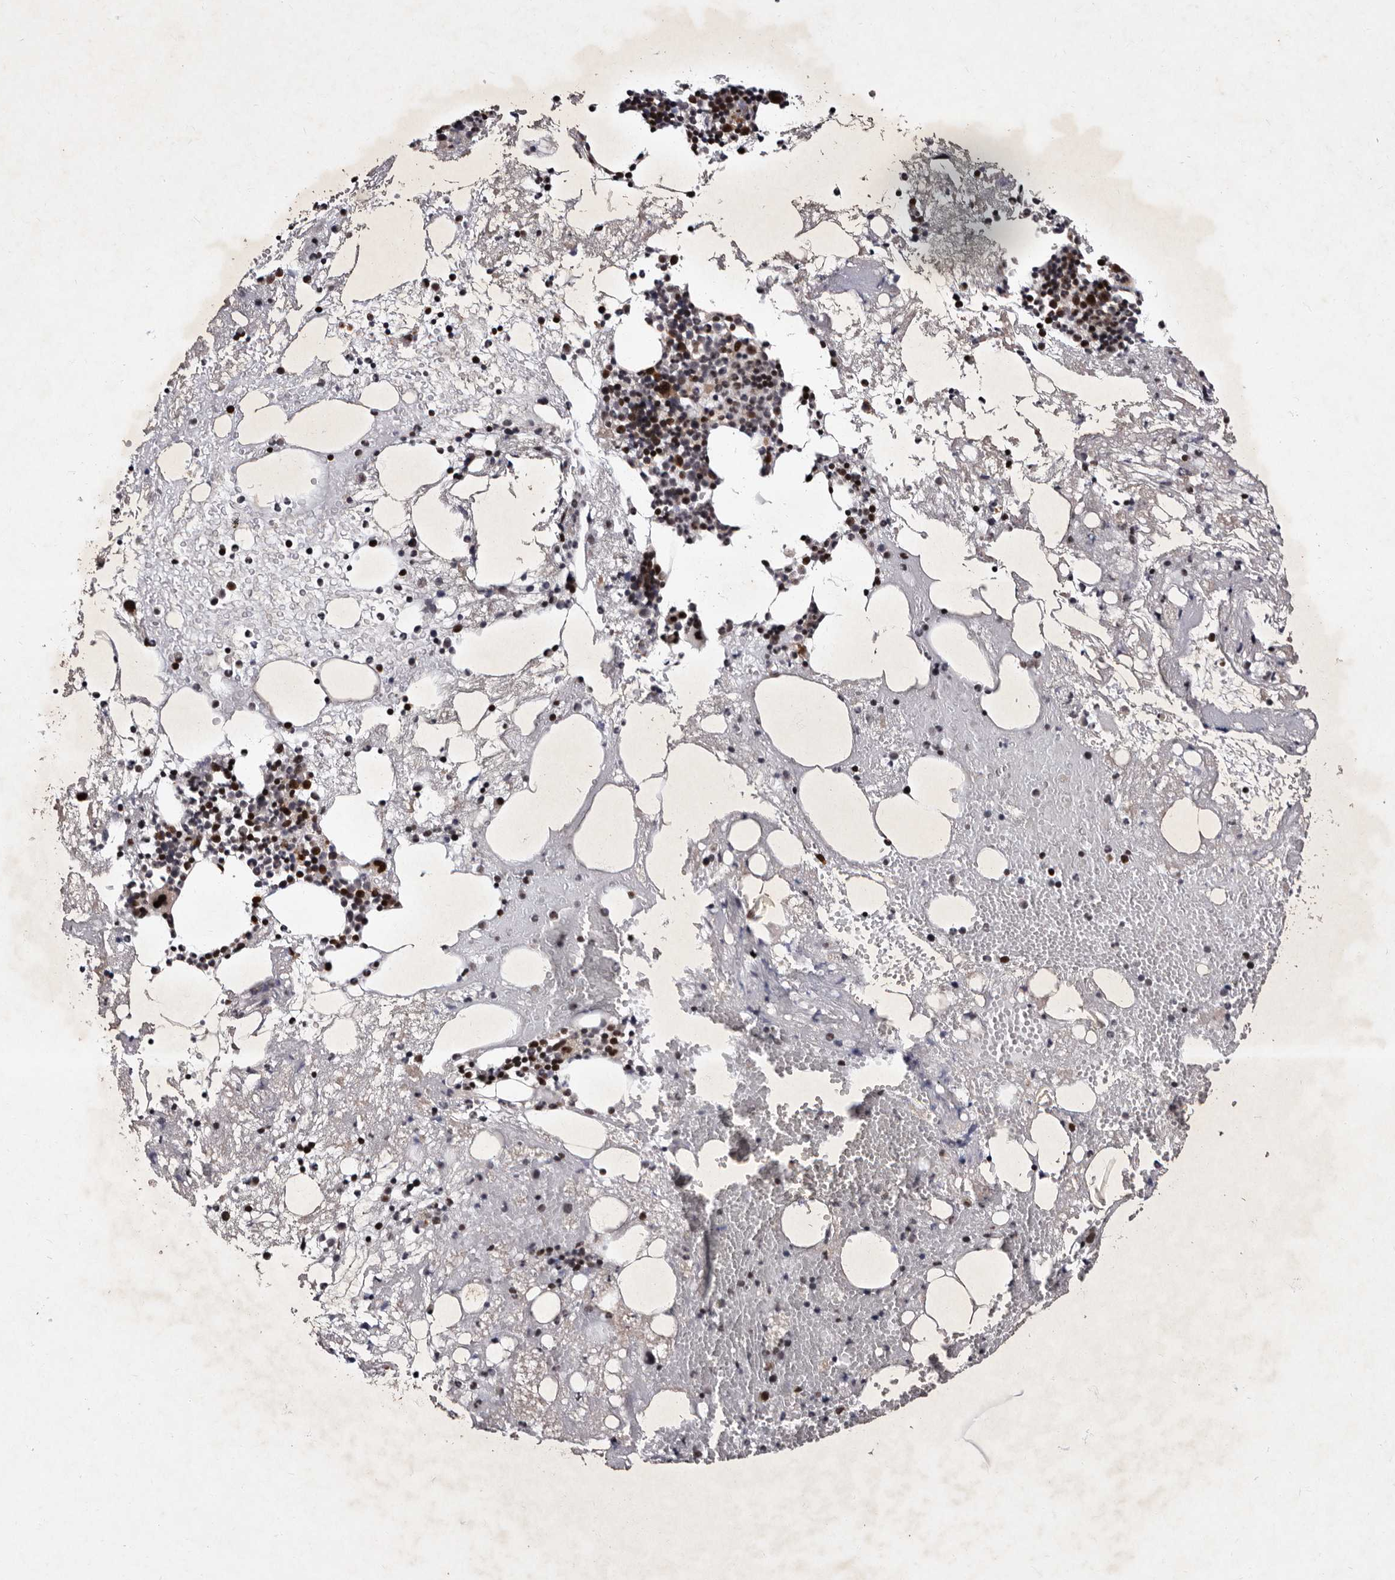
{"staining": {"intensity": "moderate", "quantity": "25%-75%", "location": "cytoplasmic/membranous,nuclear"}, "tissue": "bone marrow", "cell_type": "Hematopoietic cells", "image_type": "normal", "snomed": [{"axis": "morphology", "description": "Normal tissue, NOS"}, {"axis": "morphology", "description": "Inflammation, NOS"}, {"axis": "topography", "description": "Bone marrow"}], "caption": "This histopathology image demonstrates benign bone marrow stained with immunohistochemistry (IHC) to label a protein in brown. The cytoplasmic/membranous,nuclear of hematopoietic cells show moderate positivity for the protein. Nuclei are counter-stained blue.", "gene": "TNKS", "patient": {"sex": "female", "age": 48}}